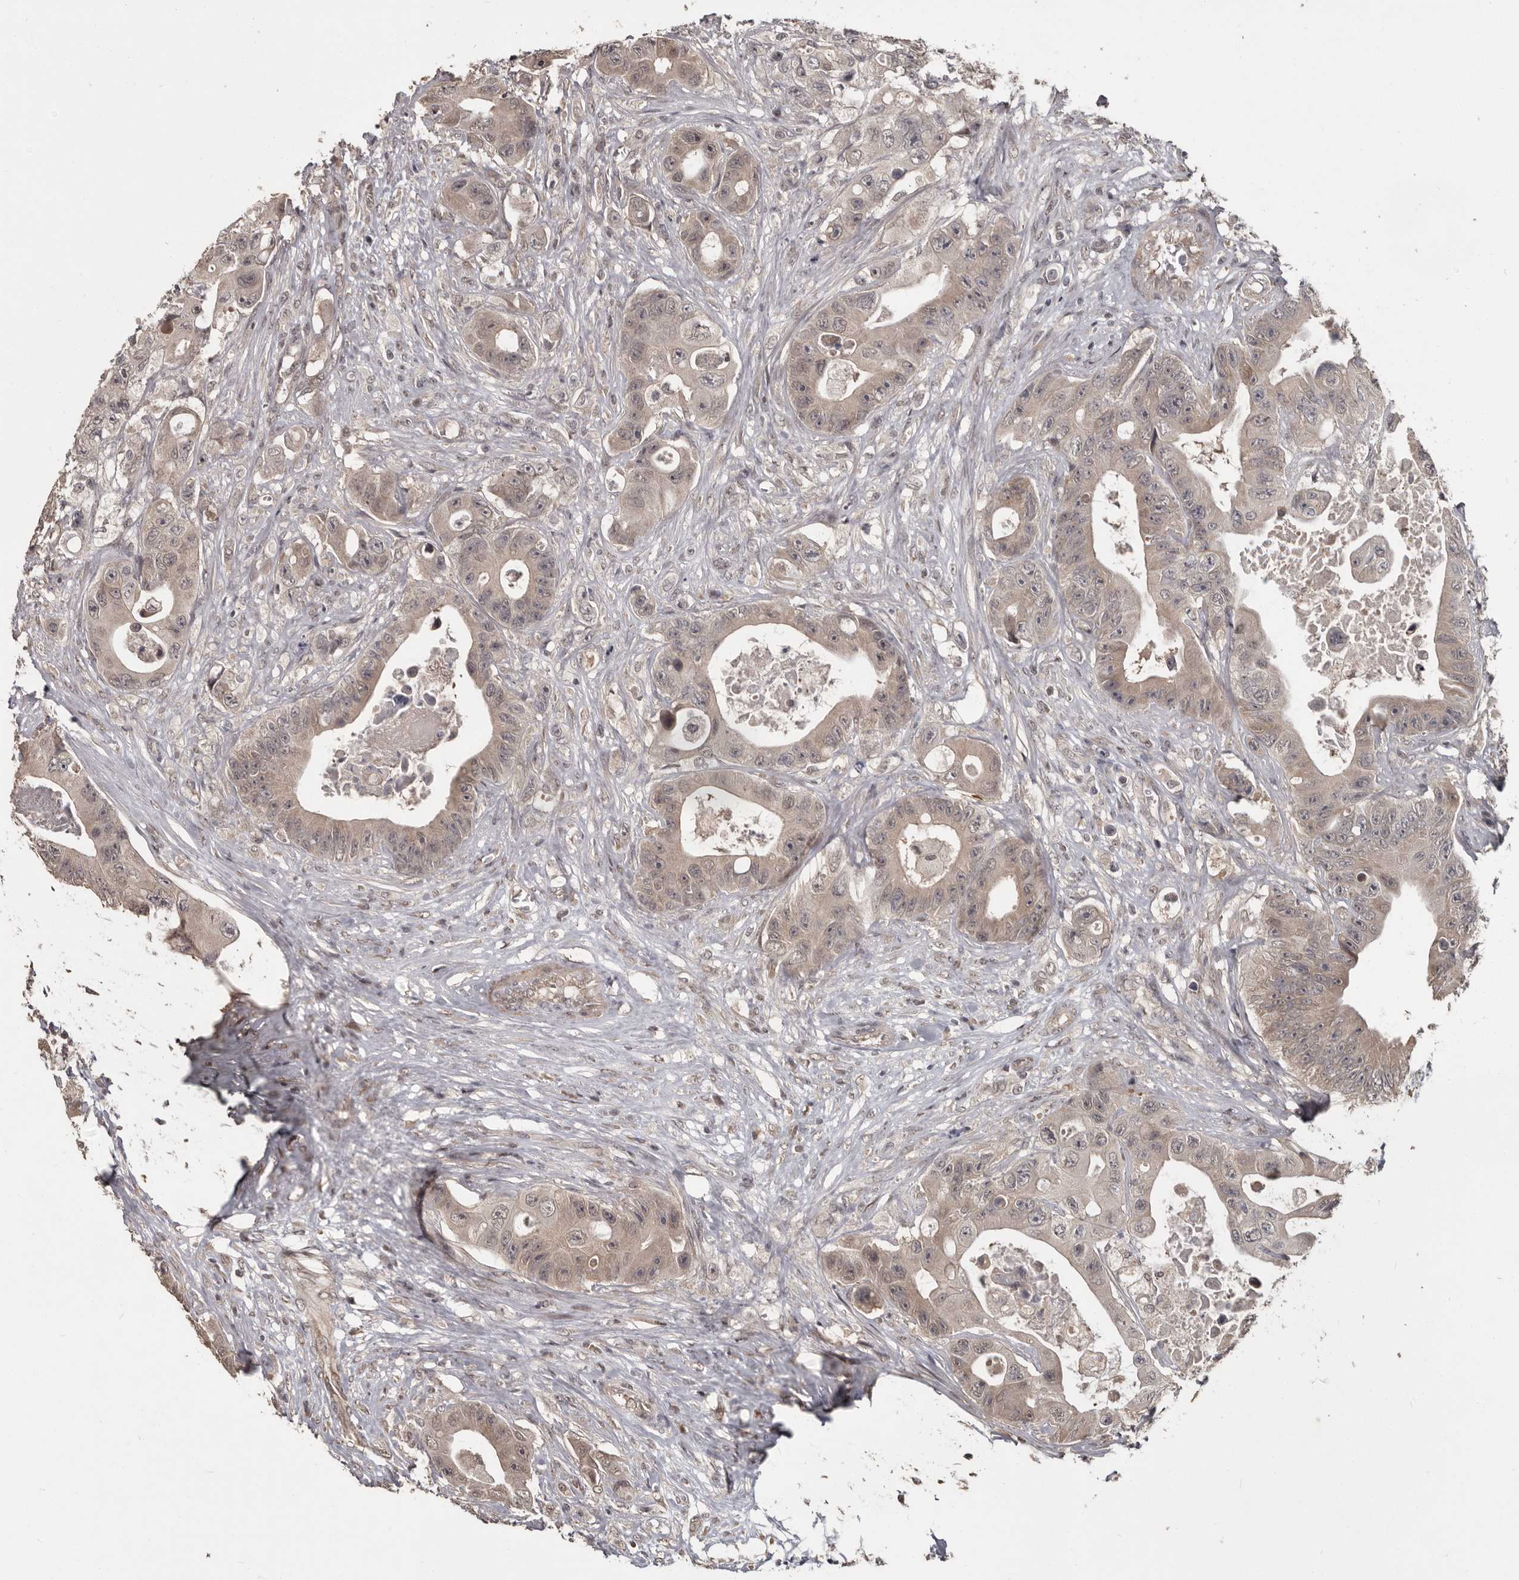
{"staining": {"intensity": "weak", "quantity": ">75%", "location": "cytoplasmic/membranous"}, "tissue": "colorectal cancer", "cell_type": "Tumor cells", "image_type": "cancer", "snomed": [{"axis": "morphology", "description": "Adenocarcinoma, NOS"}, {"axis": "topography", "description": "Colon"}], "caption": "Colorectal cancer stained with immunohistochemistry shows weak cytoplasmic/membranous staining in about >75% of tumor cells.", "gene": "ZFP14", "patient": {"sex": "female", "age": 46}}